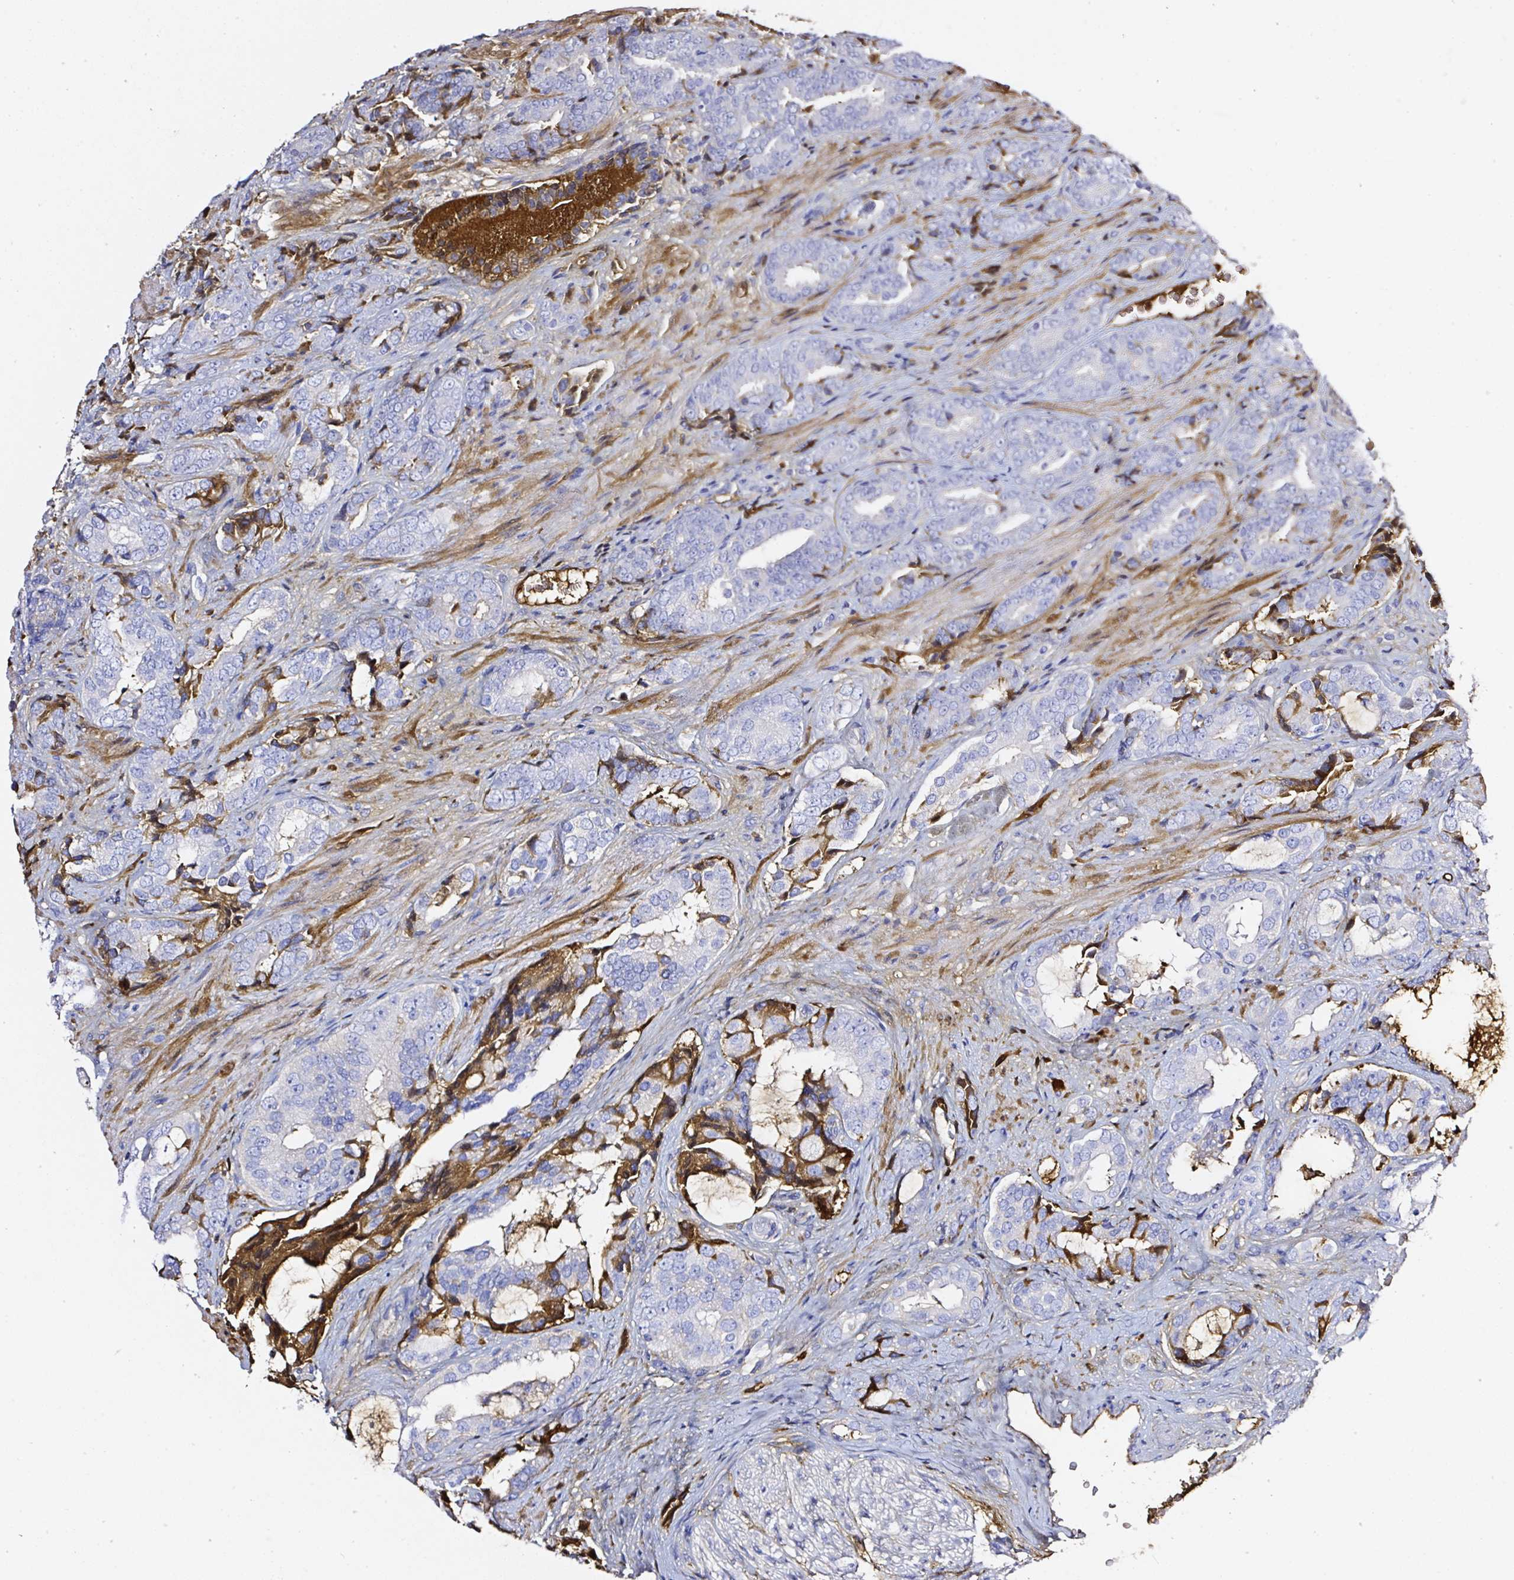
{"staining": {"intensity": "moderate", "quantity": "<25%", "location": "cytoplasmic/membranous"}, "tissue": "prostate cancer", "cell_type": "Tumor cells", "image_type": "cancer", "snomed": [{"axis": "morphology", "description": "Adenocarcinoma, High grade"}, {"axis": "topography", "description": "Prostate"}], "caption": "An immunohistochemistry (IHC) micrograph of tumor tissue is shown. Protein staining in brown shows moderate cytoplasmic/membranous positivity in prostate adenocarcinoma (high-grade) within tumor cells.", "gene": "CLEC3B", "patient": {"sex": "male", "age": 71}}